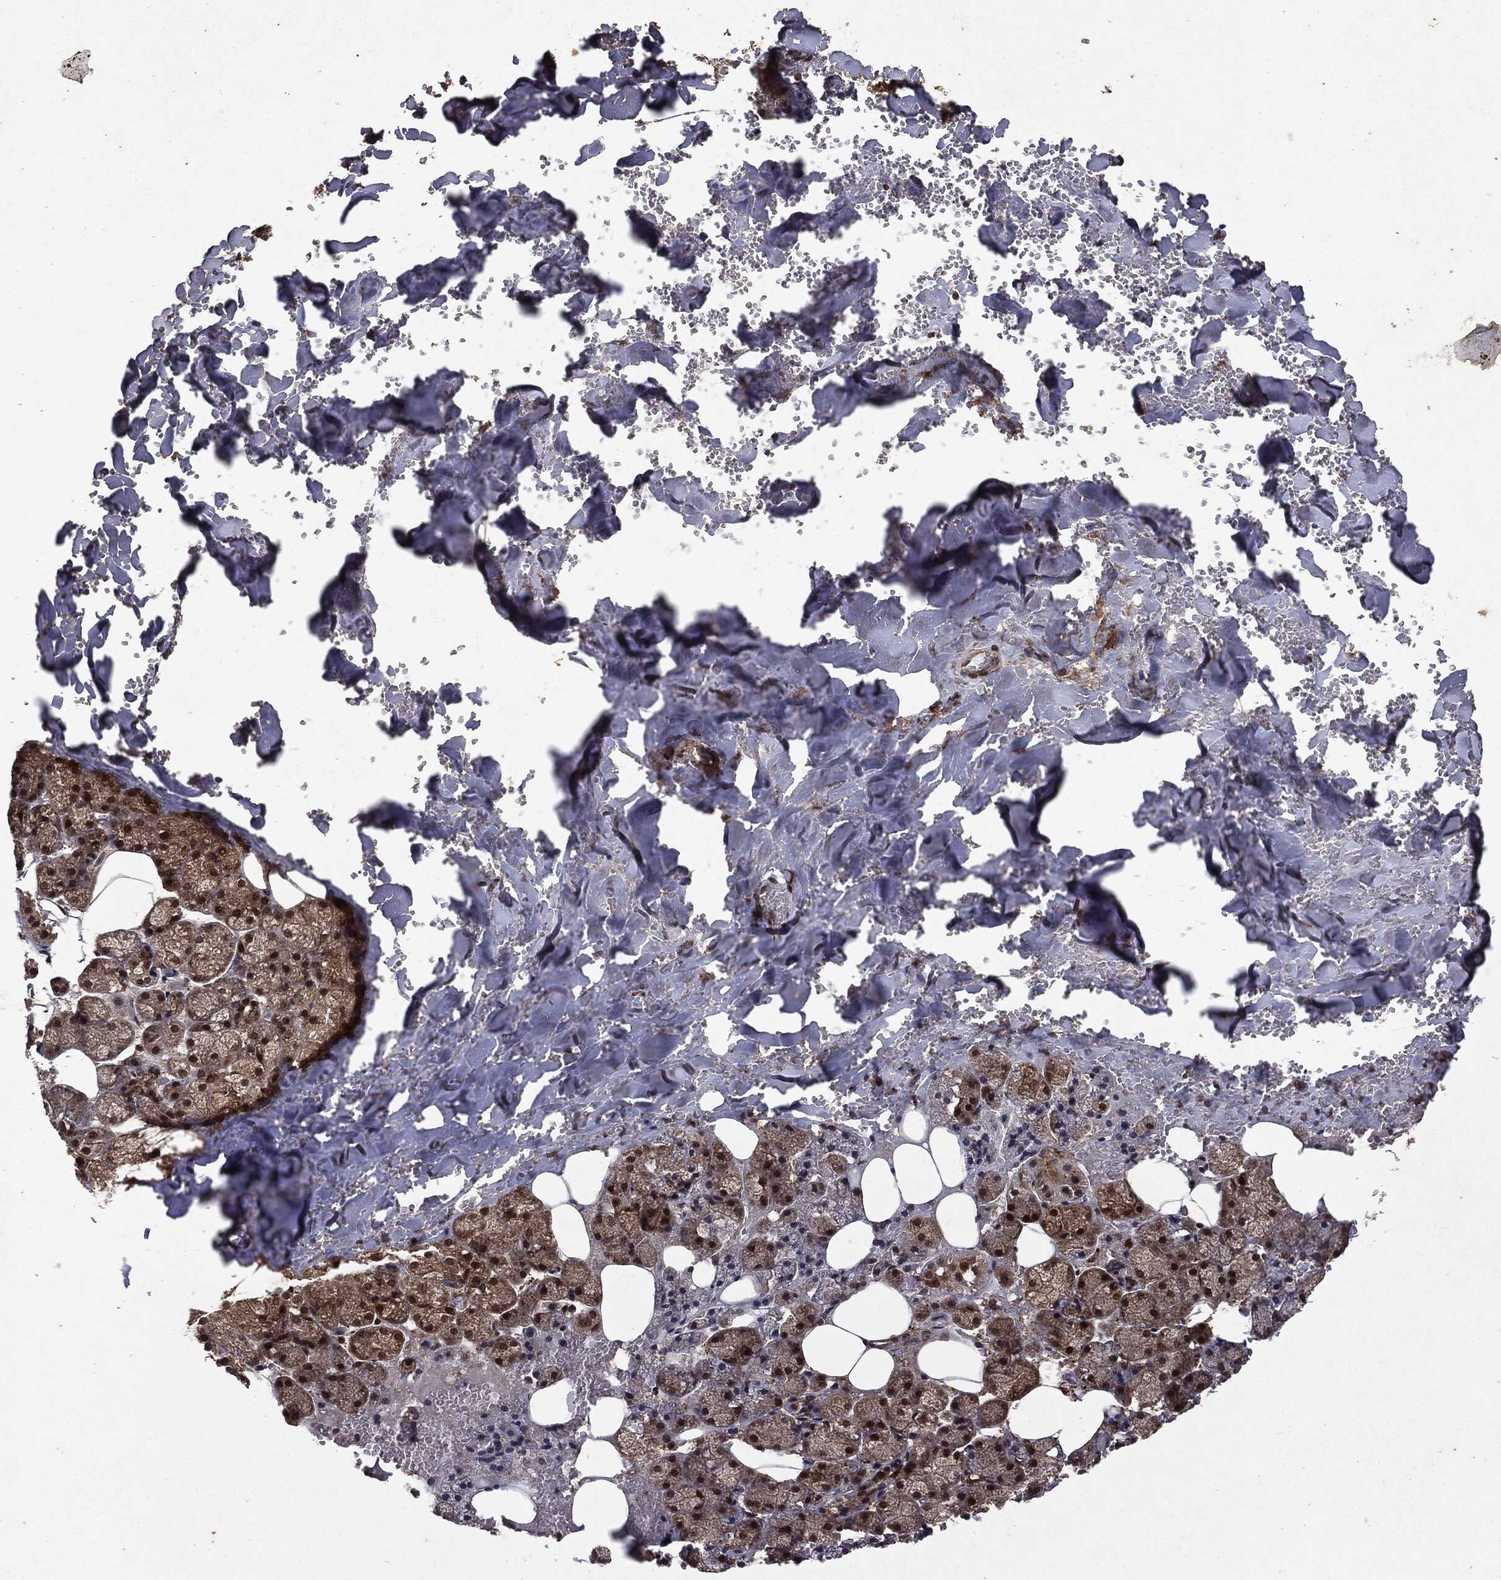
{"staining": {"intensity": "moderate", "quantity": ">75%", "location": "cytoplasmic/membranous,nuclear"}, "tissue": "salivary gland", "cell_type": "Glandular cells", "image_type": "normal", "snomed": [{"axis": "morphology", "description": "Normal tissue, NOS"}, {"axis": "topography", "description": "Salivary gland"}], "caption": "Salivary gland stained with DAB (3,3'-diaminobenzidine) immunohistochemistry (IHC) exhibits medium levels of moderate cytoplasmic/membranous,nuclear positivity in approximately >75% of glandular cells.", "gene": "PEBP1", "patient": {"sex": "male", "age": 38}}